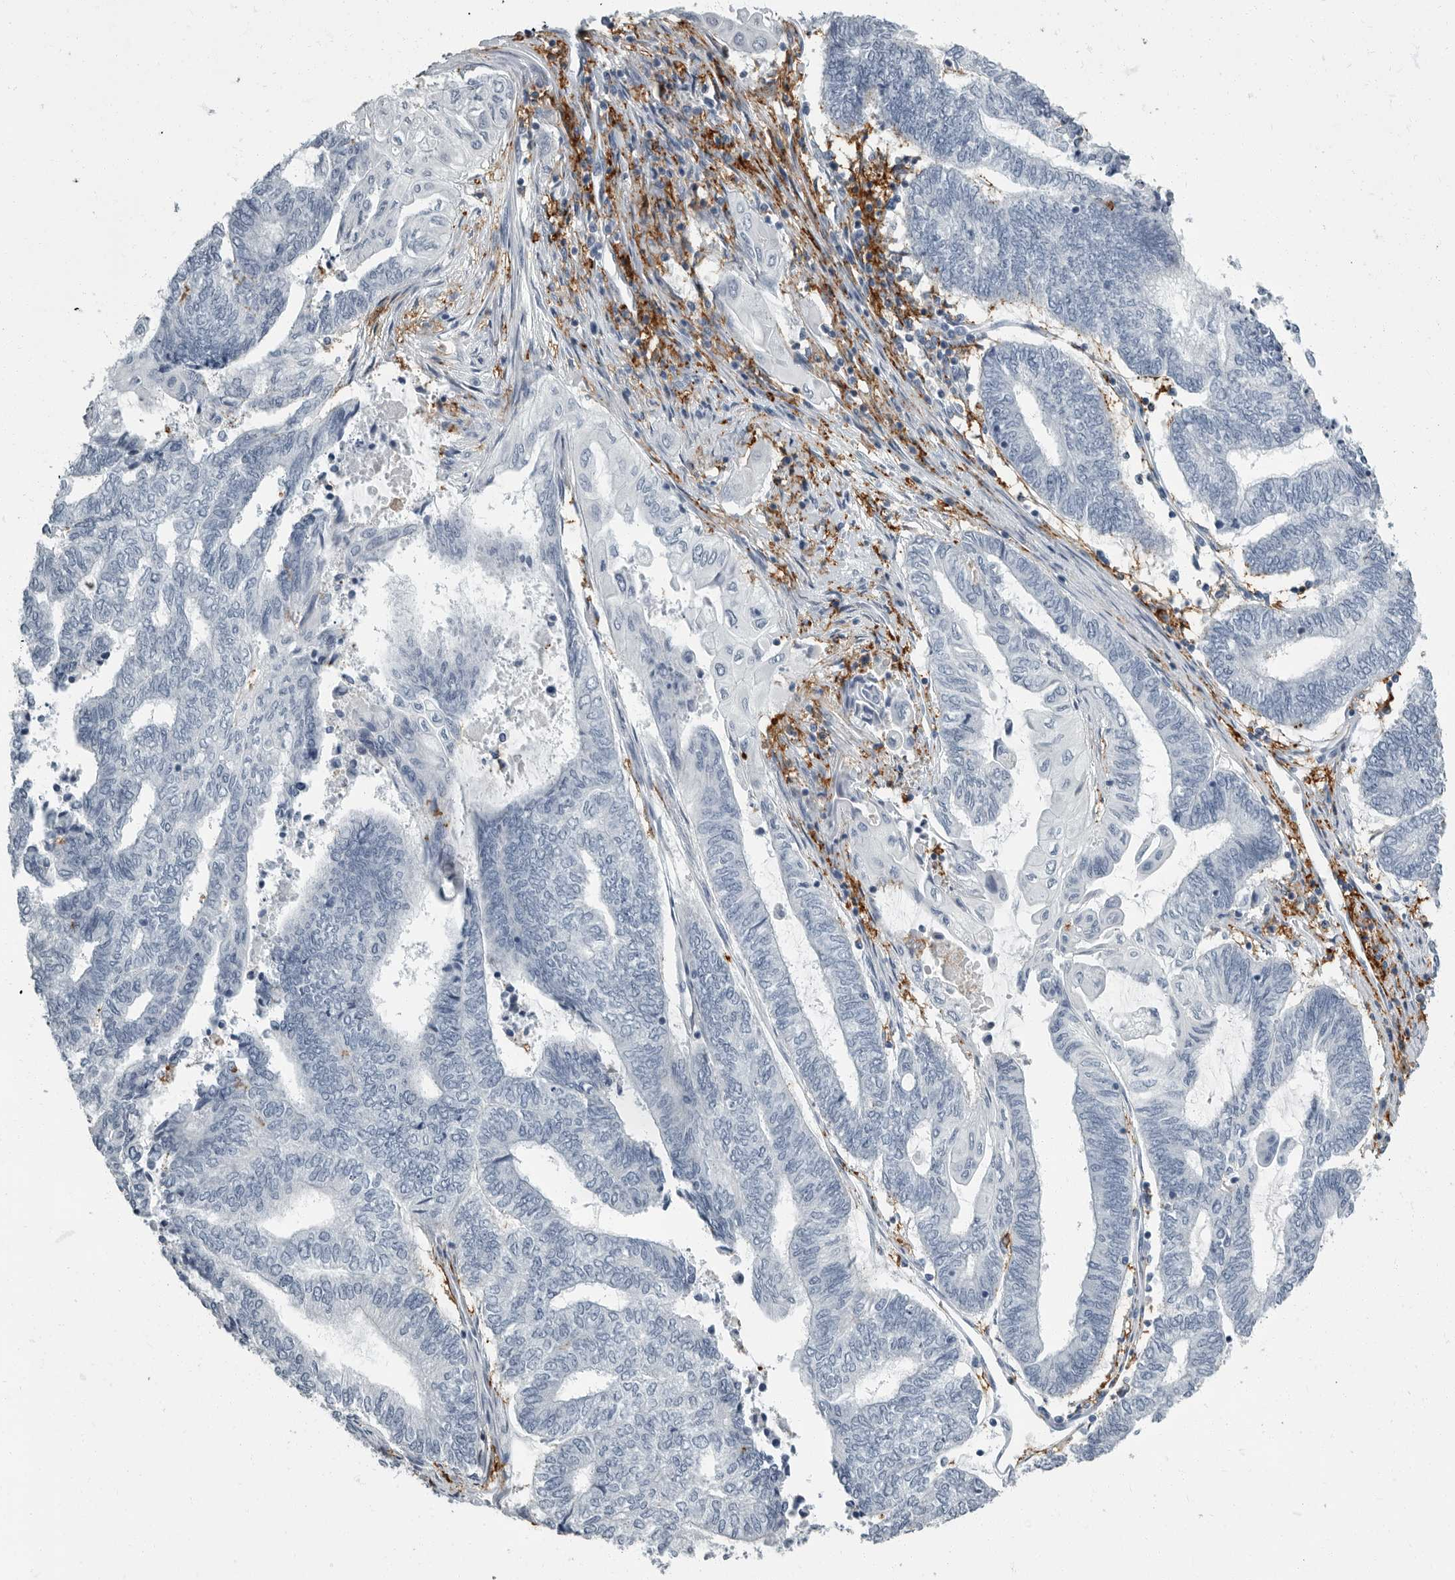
{"staining": {"intensity": "negative", "quantity": "none", "location": "none"}, "tissue": "endometrial cancer", "cell_type": "Tumor cells", "image_type": "cancer", "snomed": [{"axis": "morphology", "description": "Adenocarcinoma, NOS"}, {"axis": "topography", "description": "Uterus"}, {"axis": "topography", "description": "Endometrium"}], "caption": "The image reveals no staining of tumor cells in endometrial cancer.", "gene": "FCER1G", "patient": {"sex": "female", "age": 70}}